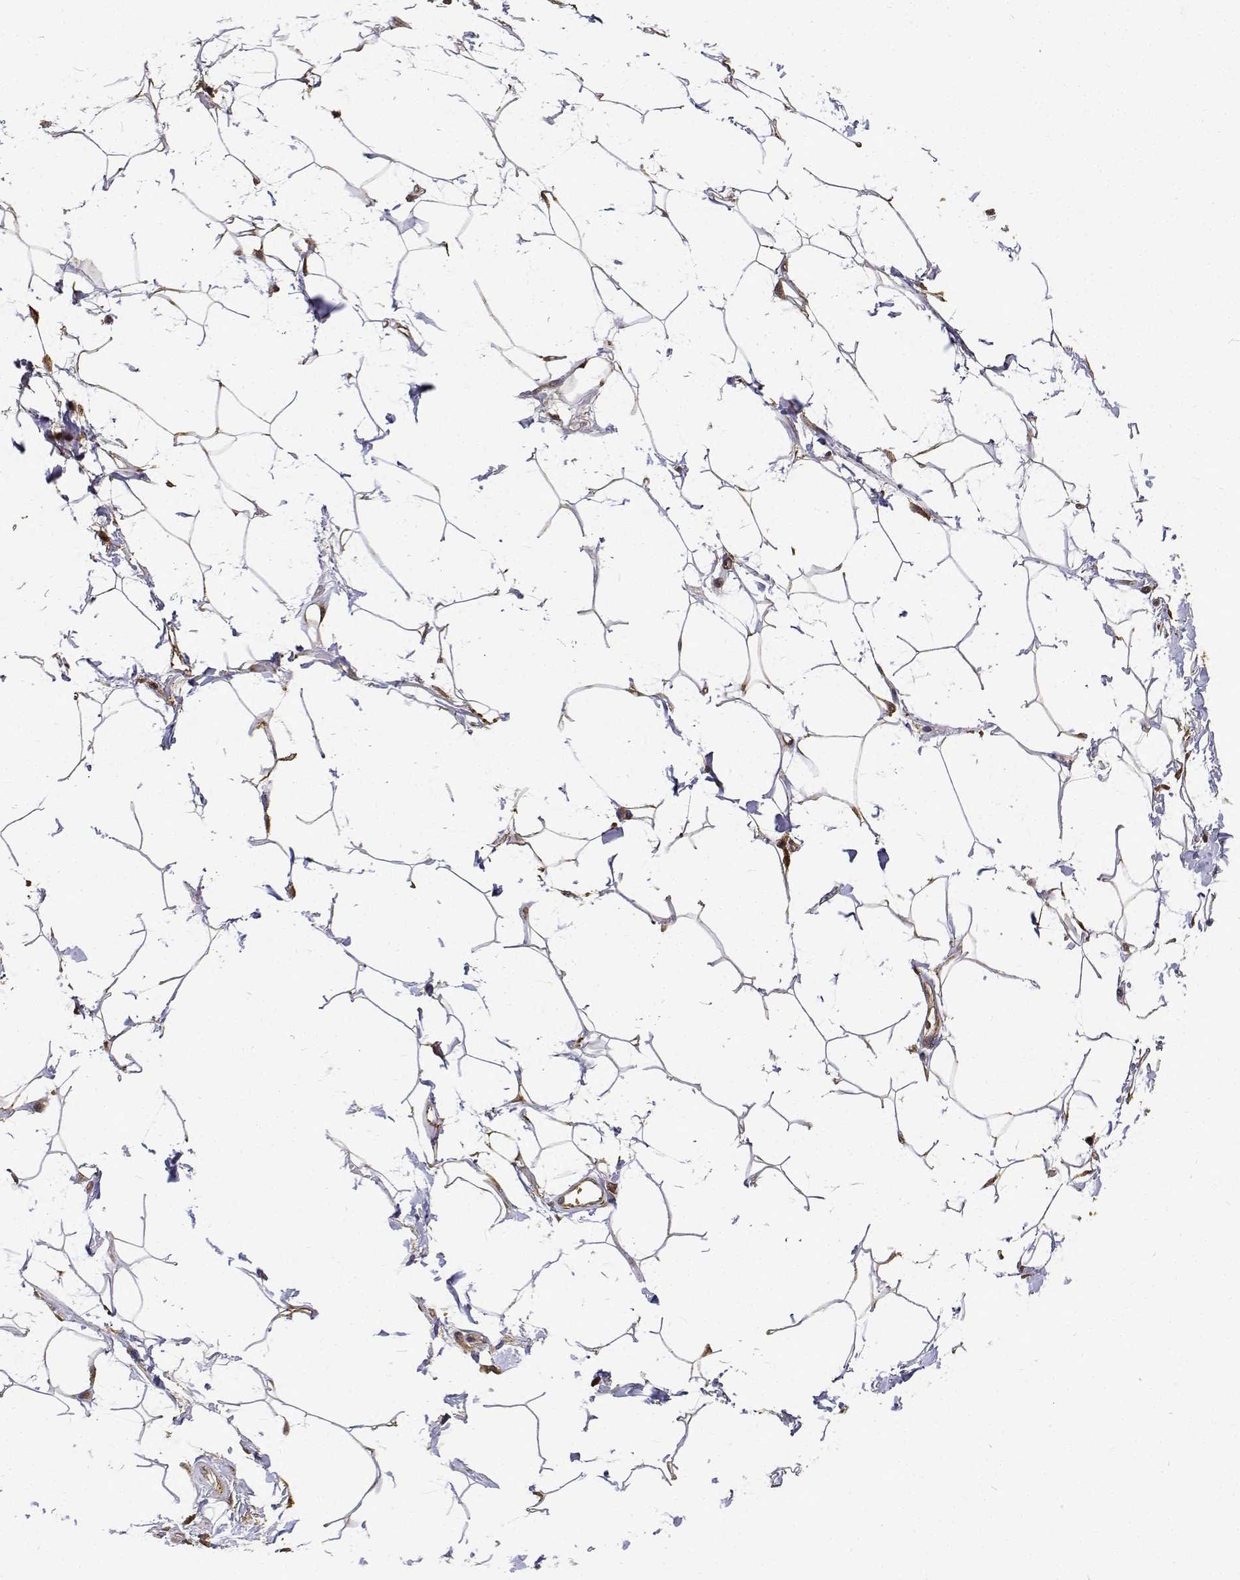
{"staining": {"intensity": "moderate", "quantity": ">75%", "location": "nuclear"}, "tissue": "adipose tissue", "cell_type": "Adipocytes", "image_type": "normal", "snomed": [{"axis": "morphology", "description": "Normal tissue, NOS"}, {"axis": "topography", "description": "Peripheral nerve tissue"}], "caption": "This is an image of immunohistochemistry (IHC) staining of unremarkable adipose tissue, which shows moderate expression in the nuclear of adipocytes.", "gene": "PCID2", "patient": {"sex": "male", "age": 51}}